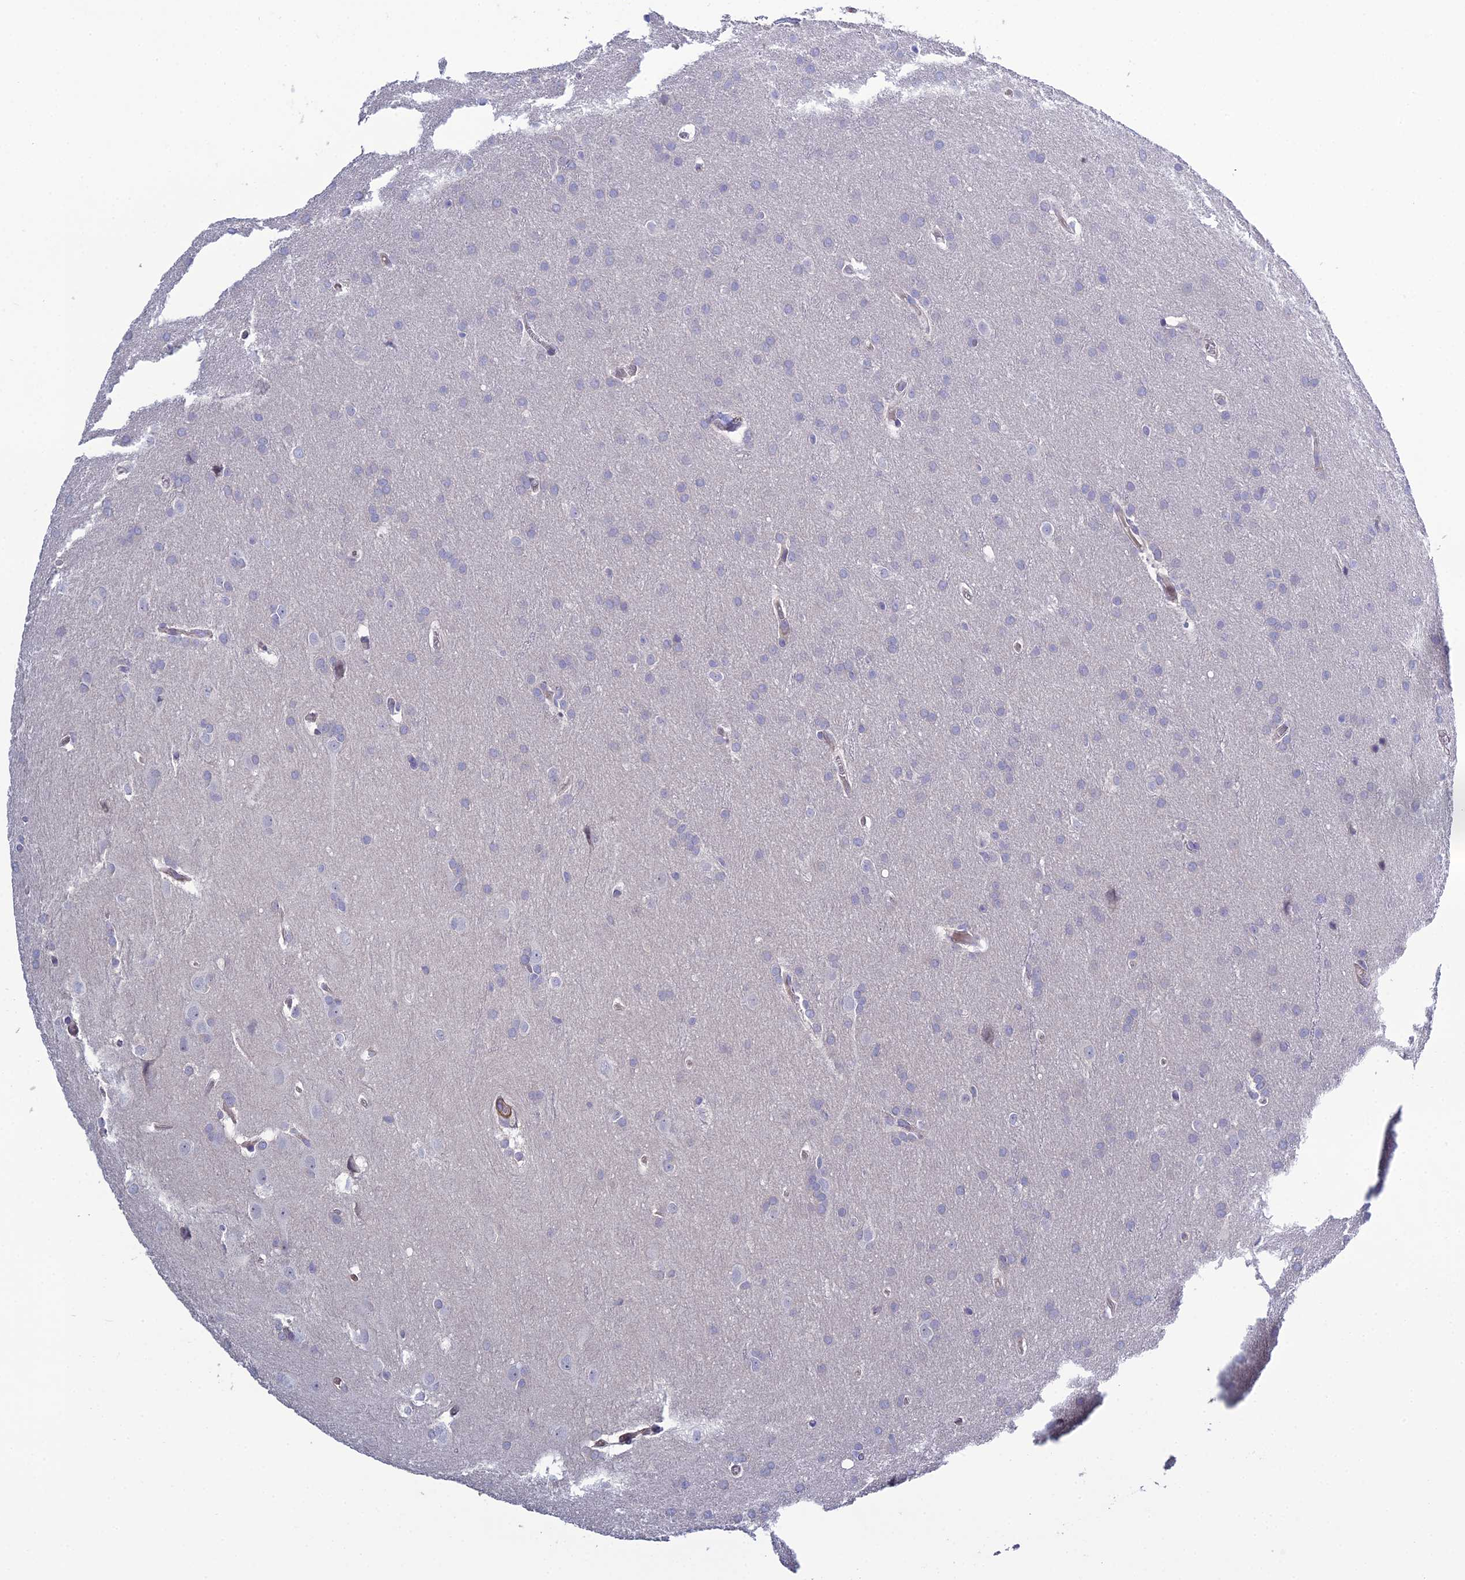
{"staining": {"intensity": "negative", "quantity": "none", "location": "none"}, "tissue": "glioma", "cell_type": "Tumor cells", "image_type": "cancer", "snomed": [{"axis": "morphology", "description": "Glioma, malignant, Low grade"}, {"axis": "topography", "description": "Brain"}], "caption": "Immunohistochemical staining of malignant glioma (low-grade) shows no significant staining in tumor cells.", "gene": "LZTS2", "patient": {"sex": "female", "age": 32}}